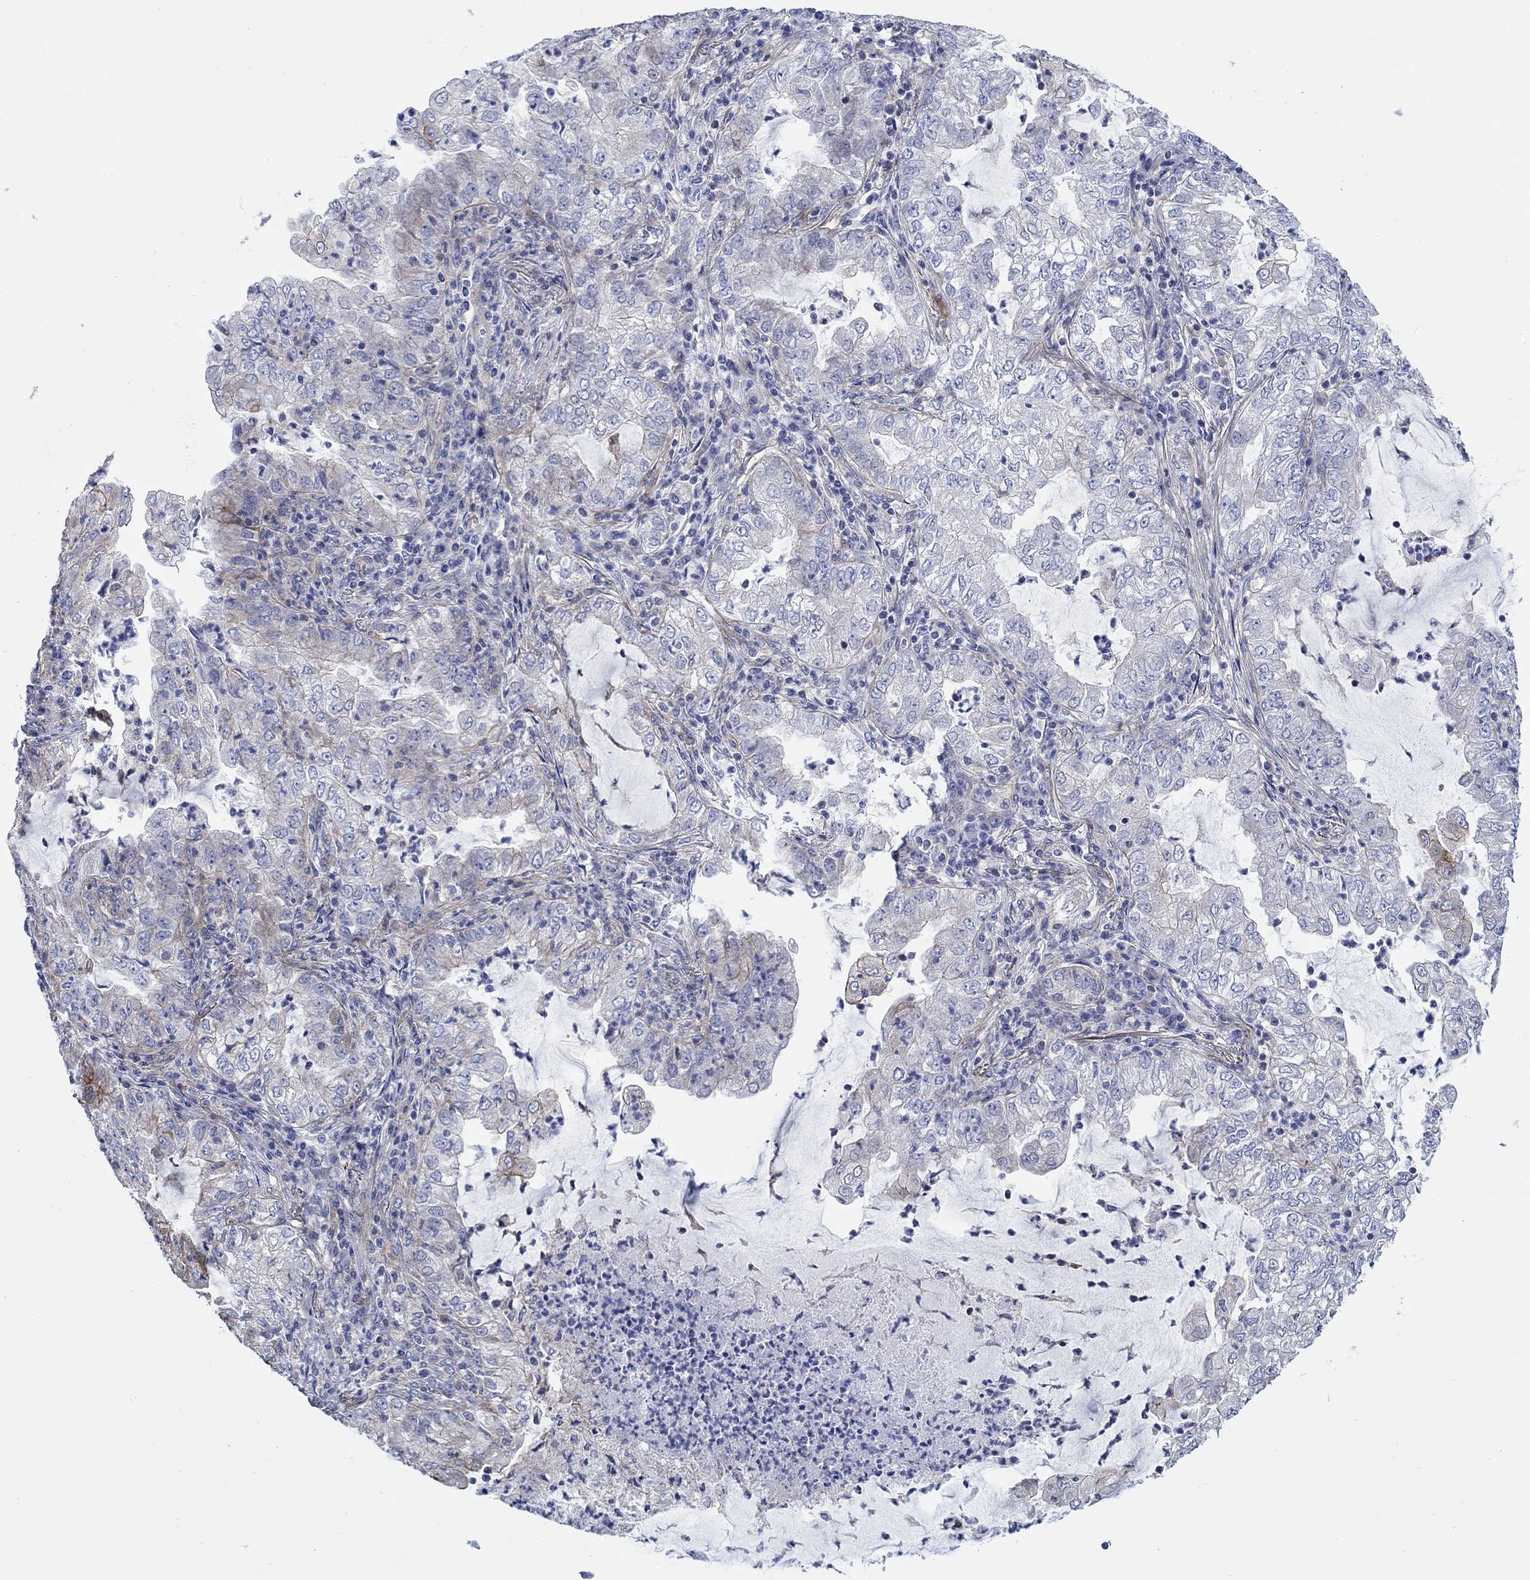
{"staining": {"intensity": "negative", "quantity": "none", "location": "none"}, "tissue": "lung cancer", "cell_type": "Tumor cells", "image_type": "cancer", "snomed": [{"axis": "morphology", "description": "Adenocarcinoma, NOS"}, {"axis": "topography", "description": "Lung"}], "caption": "The histopathology image demonstrates no staining of tumor cells in lung cancer (adenocarcinoma).", "gene": "FMN1", "patient": {"sex": "female", "age": 73}}